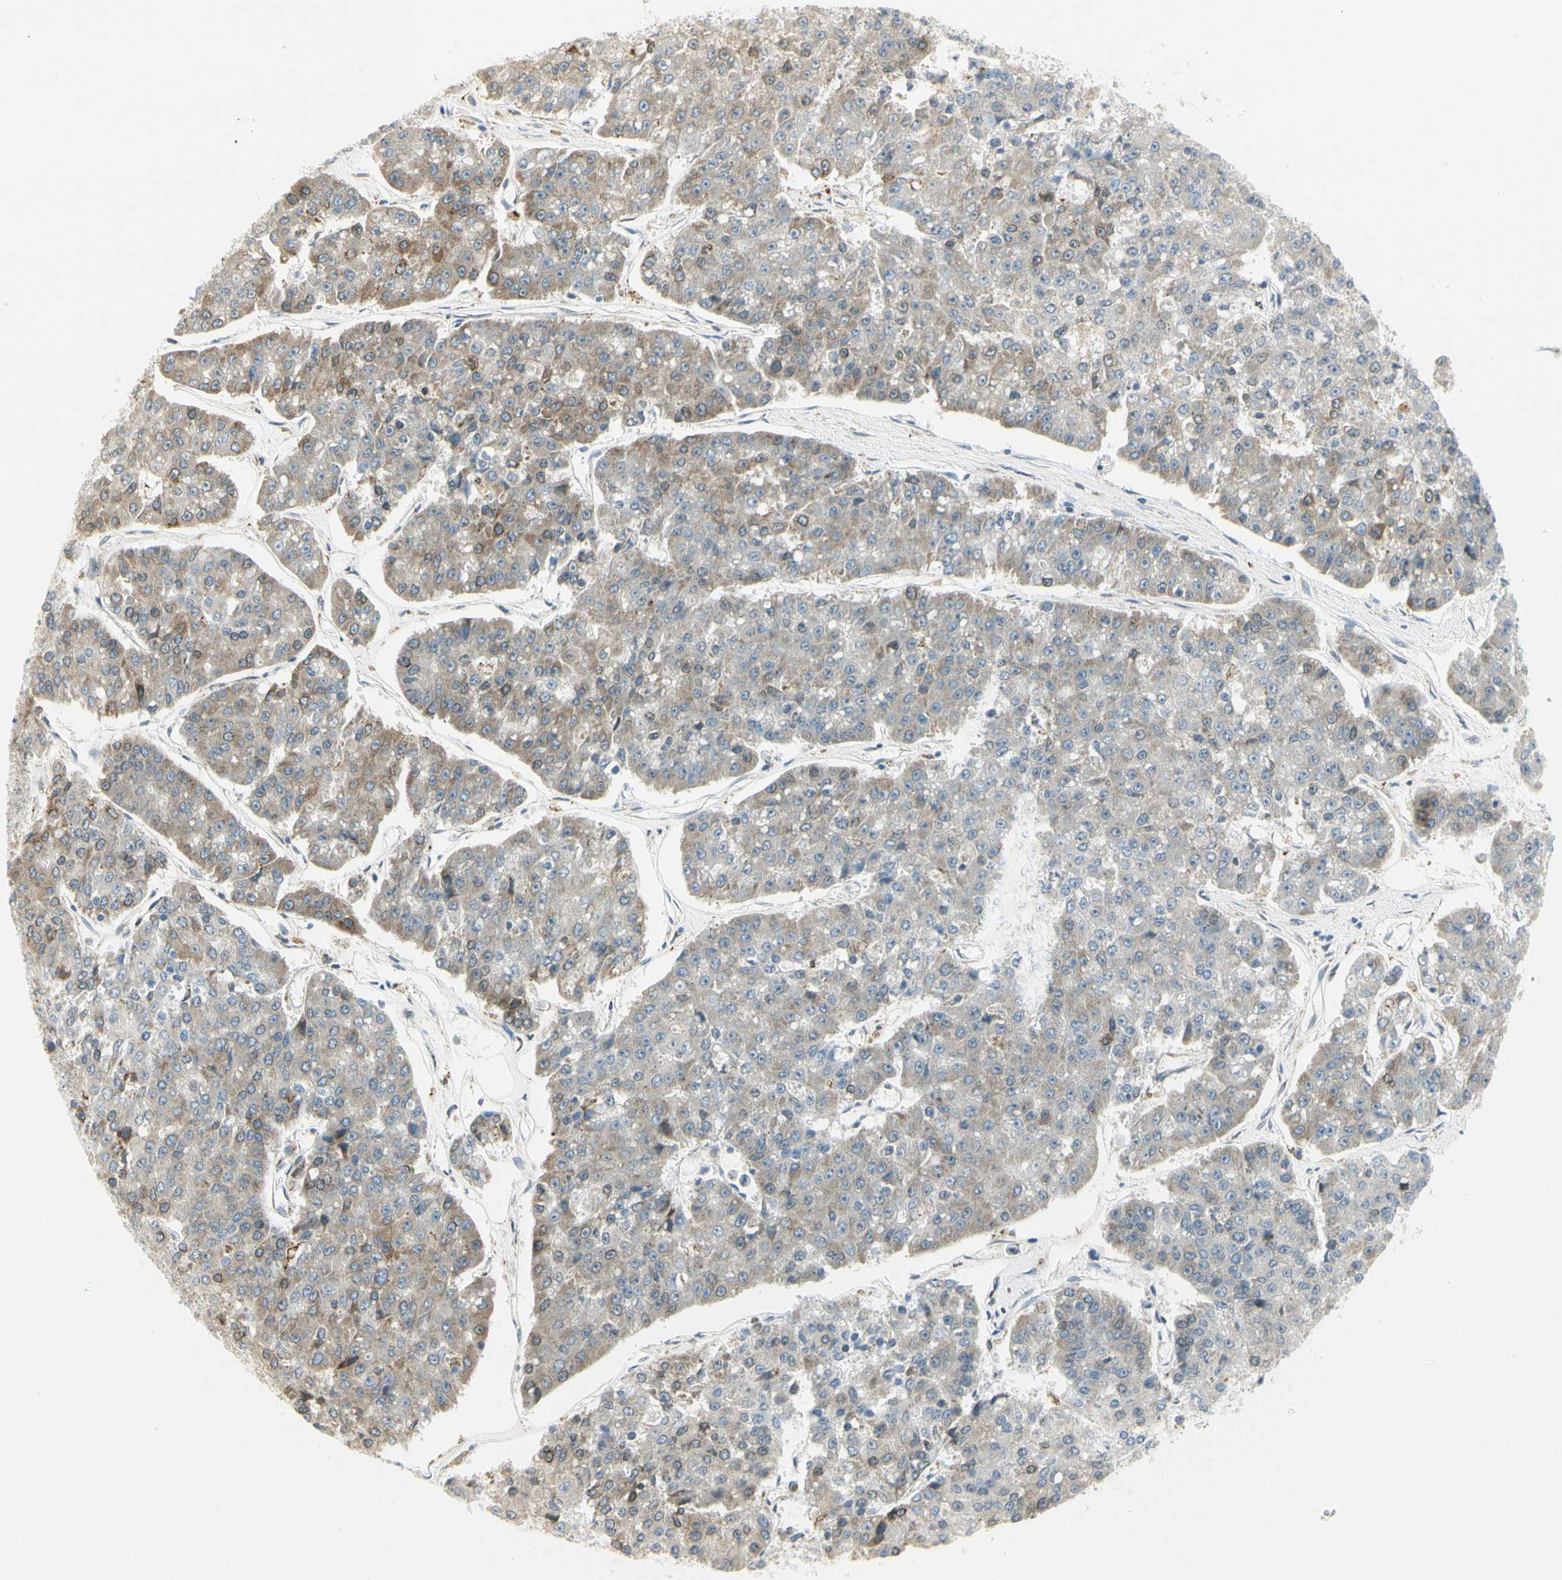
{"staining": {"intensity": "weak", "quantity": "25%-75%", "location": "cytoplasmic/membranous"}, "tissue": "pancreatic cancer", "cell_type": "Tumor cells", "image_type": "cancer", "snomed": [{"axis": "morphology", "description": "Adenocarcinoma, NOS"}, {"axis": "topography", "description": "Pancreas"}], "caption": "The histopathology image demonstrates a brown stain indicating the presence of a protein in the cytoplasmic/membranous of tumor cells in adenocarcinoma (pancreatic). (Brightfield microscopy of DAB IHC at high magnification).", "gene": "TNFSF11", "patient": {"sex": "male", "age": 50}}